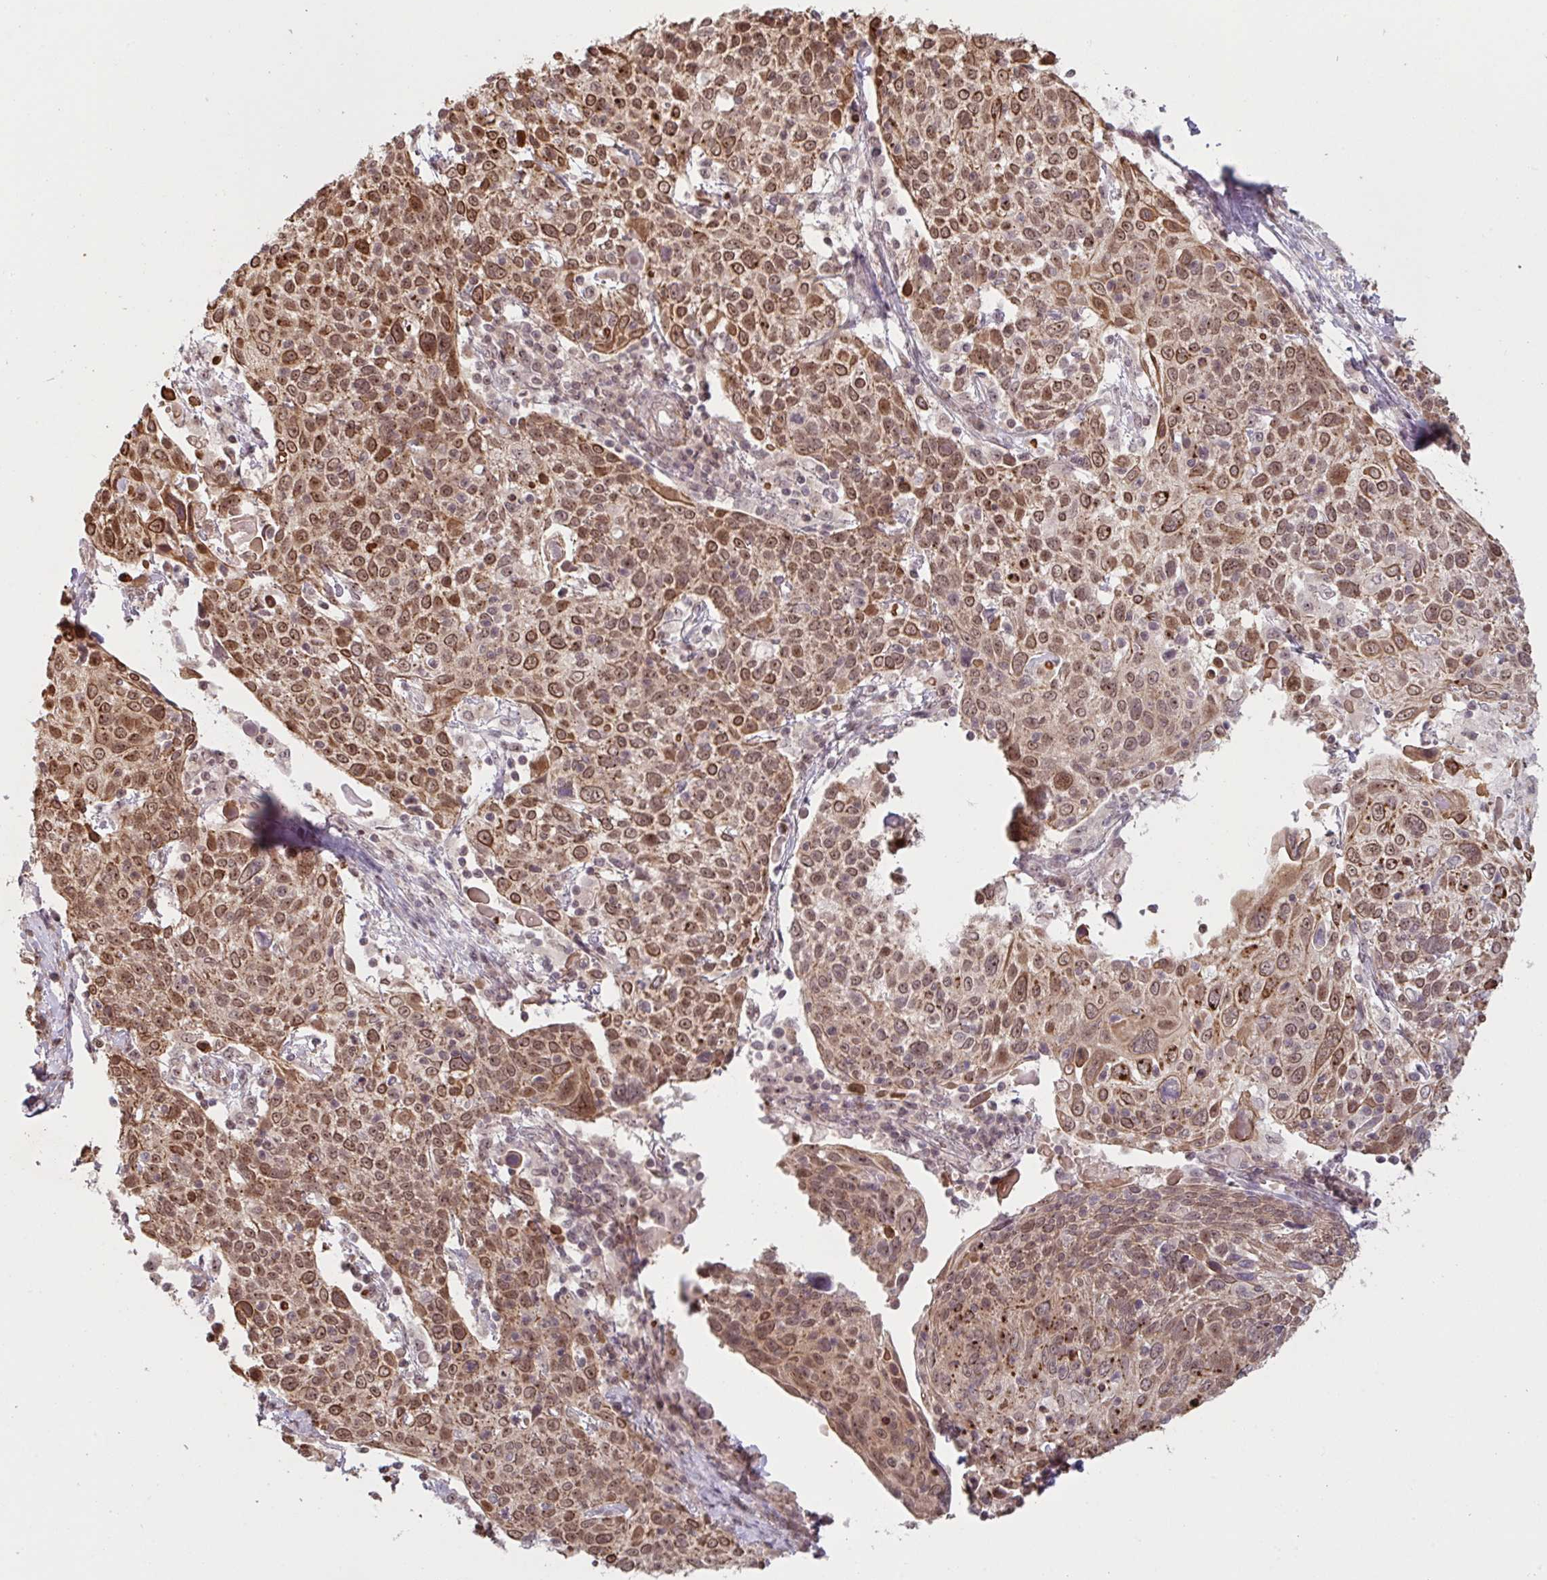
{"staining": {"intensity": "strong", "quantity": ">75%", "location": "cytoplasmic/membranous,nuclear"}, "tissue": "cervical cancer", "cell_type": "Tumor cells", "image_type": "cancer", "snomed": [{"axis": "morphology", "description": "Squamous cell carcinoma, NOS"}, {"axis": "topography", "description": "Cervix"}], "caption": "Tumor cells show high levels of strong cytoplasmic/membranous and nuclear expression in approximately >75% of cells in human cervical cancer.", "gene": "NLRP13", "patient": {"sex": "female", "age": 61}}